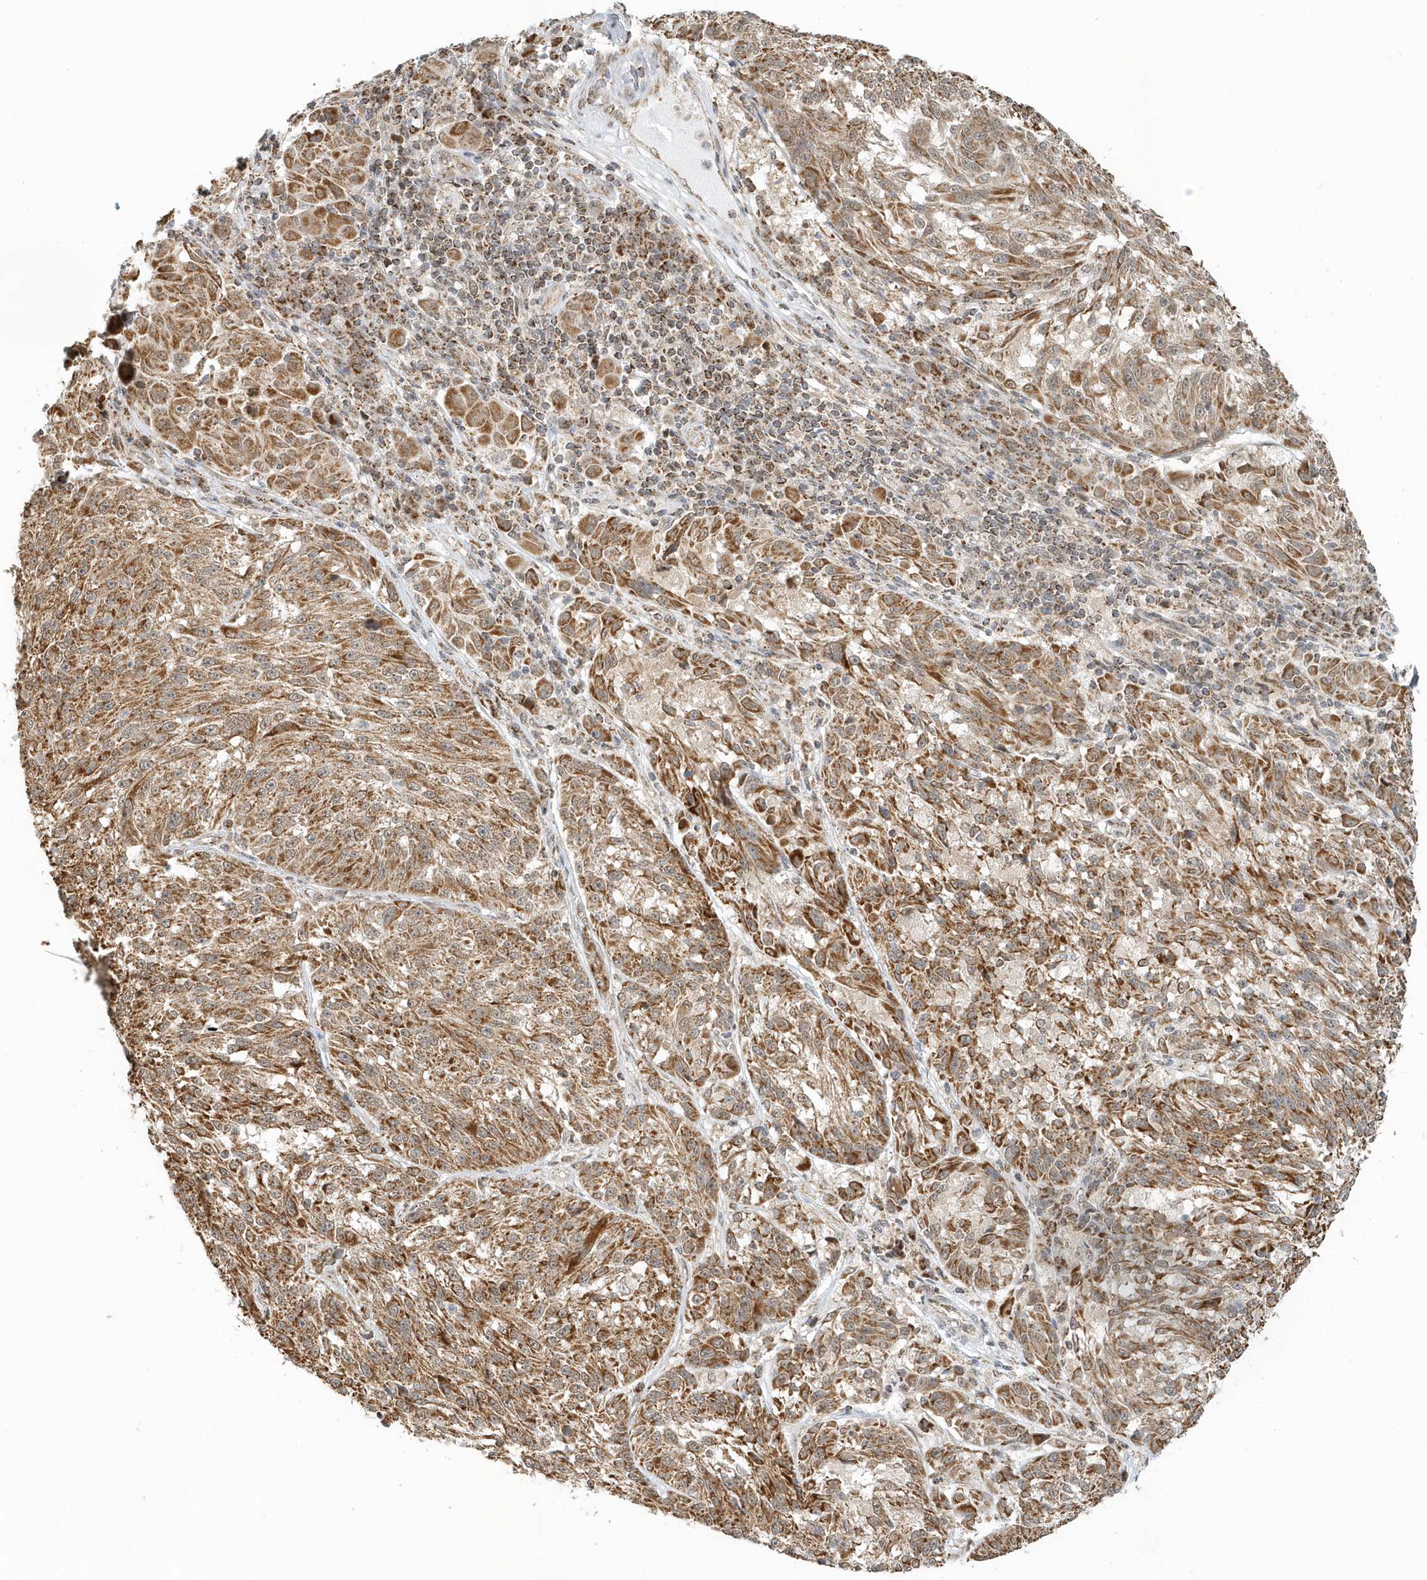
{"staining": {"intensity": "moderate", "quantity": ">75%", "location": "cytoplasmic/membranous"}, "tissue": "melanoma", "cell_type": "Tumor cells", "image_type": "cancer", "snomed": [{"axis": "morphology", "description": "Malignant melanoma, NOS"}, {"axis": "topography", "description": "Skin"}], "caption": "This image exhibits melanoma stained with IHC to label a protein in brown. The cytoplasmic/membranous of tumor cells show moderate positivity for the protein. Nuclei are counter-stained blue.", "gene": "PSMD6", "patient": {"sex": "male", "age": 53}}